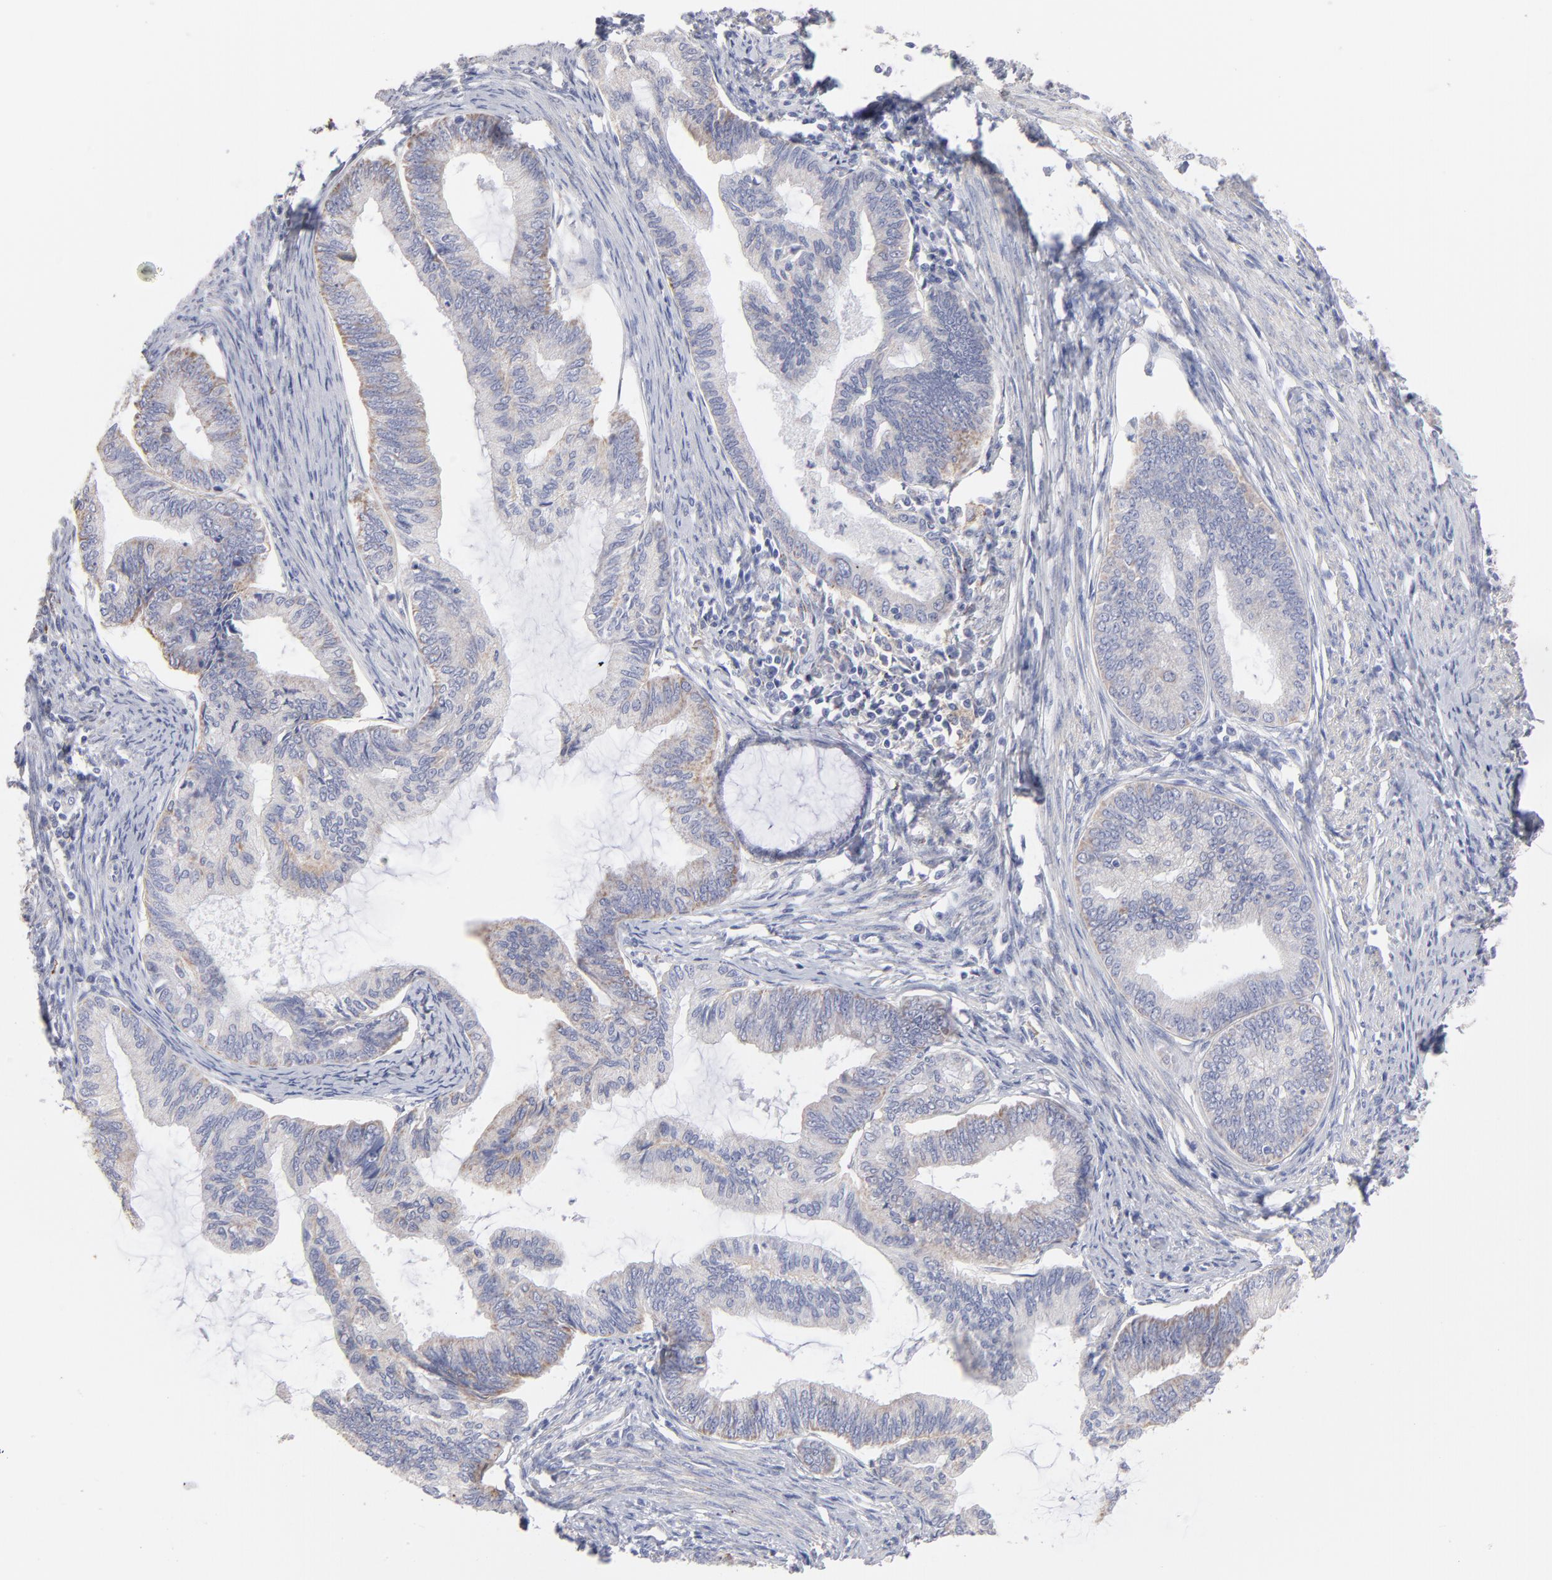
{"staining": {"intensity": "weak", "quantity": "25%-75%", "location": "cytoplasmic/membranous"}, "tissue": "endometrial cancer", "cell_type": "Tumor cells", "image_type": "cancer", "snomed": [{"axis": "morphology", "description": "Adenocarcinoma, NOS"}, {"axis": "topography", "description": "Endometrium"}], "caption": "The histopathology image shows immunohistochemical staining of endometrial cancer (adenocarcinoma). There is weak cytoplasmic/membranous staining is present in about 25%-75% of tumor cells.", "gene": "TST", "patient": {"sex": "female", "age": 86}}